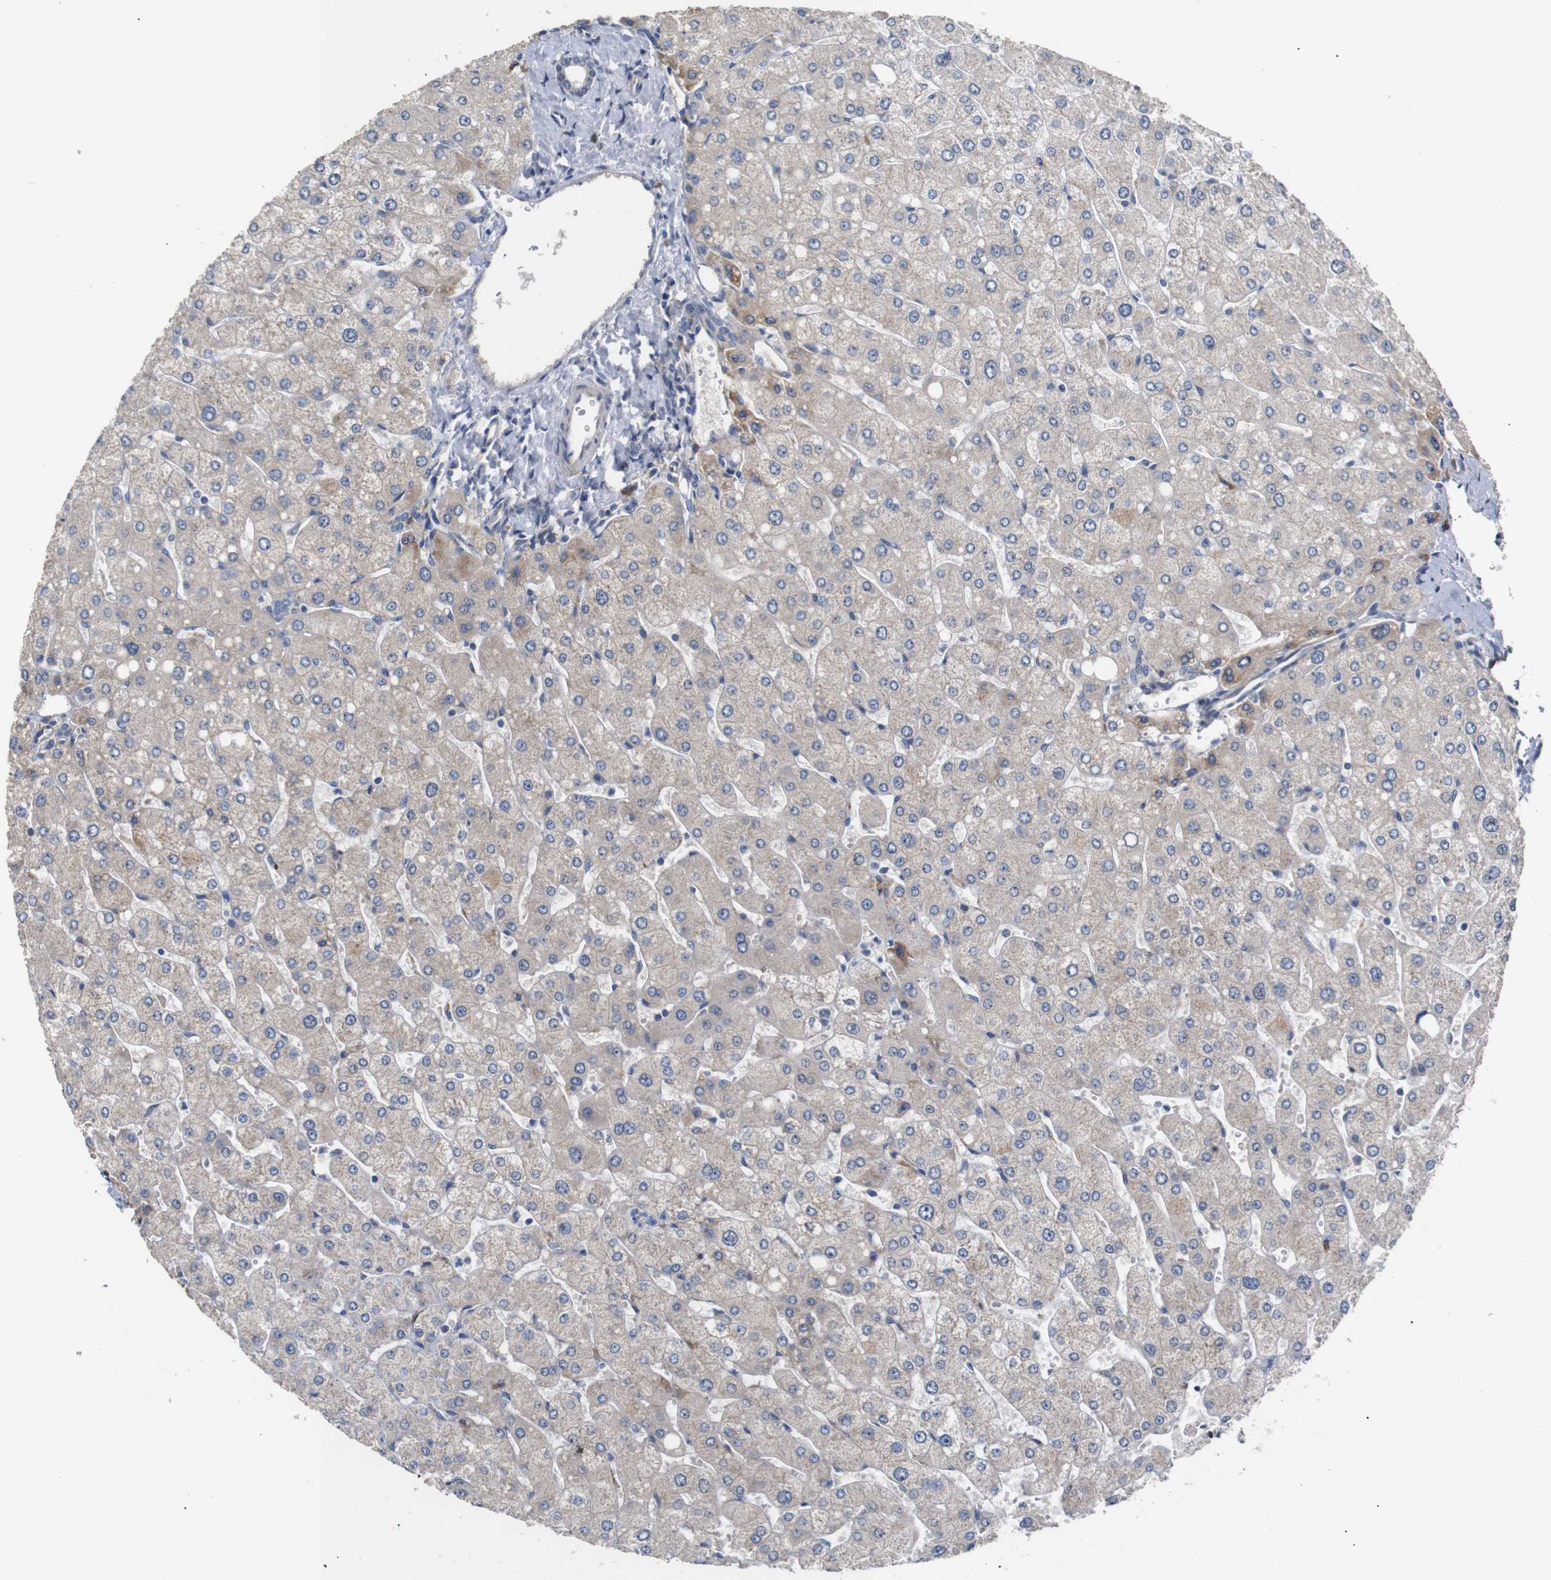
{"staining": {"intensity": "negative", "quantity": "none", "location": "none"}, "tissue": "liver", "cell_type": "Cholangiocytes", "image_type": "normal", "snomed": [{"axis": "morphology", "description": "Normal tissue, NOS"}, {"axis": "topography", "description": "Liver"}], "caption": "The immunohistochemistry histopathology image has no significant staining in cholangiocytes of liver. (Stains: DAB immunohistochemistry with hematoxylin counter stain, Microscopy: brightfield microscopy at high magnification).", "gene": "TRIM5", "patient": {"sex": "male", "age": 55}}